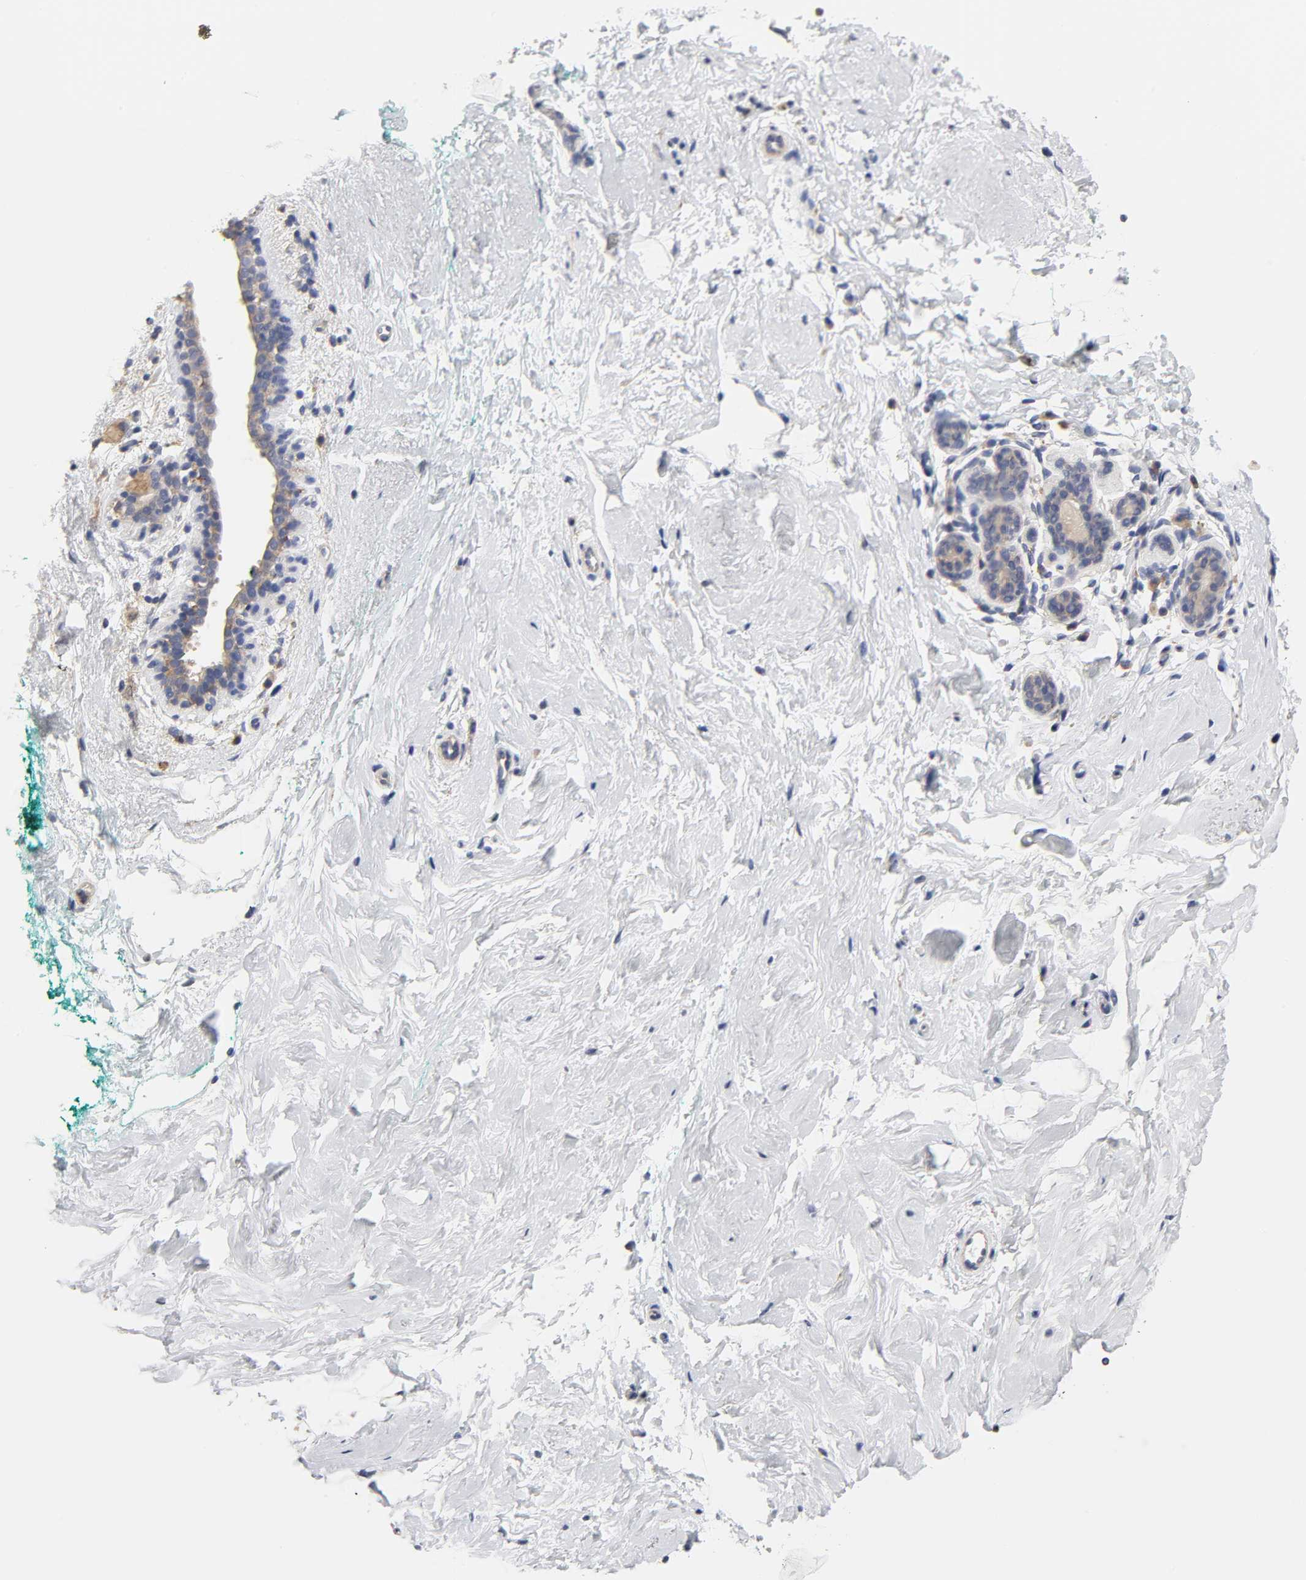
{"staining": {"intensity": "negative", "quantity": "none", "location": "none"}, "tissue": "breast", "cell_type": "Adipocytes", "image_type": "normal", "snomed": [{"axis": "morphology", "description": "Normal tissue, NOS"}, {"axis": "topography", "description": "Breast"}], "caption": "Adipocytes show no significant staining in unremarkable breast. (Brightfield microscopy of DAB (3,3'-diaminobenzidine) IHC at high magnification).", "gene": "HCK", "patient": {"sex": "female", "age": 52}}